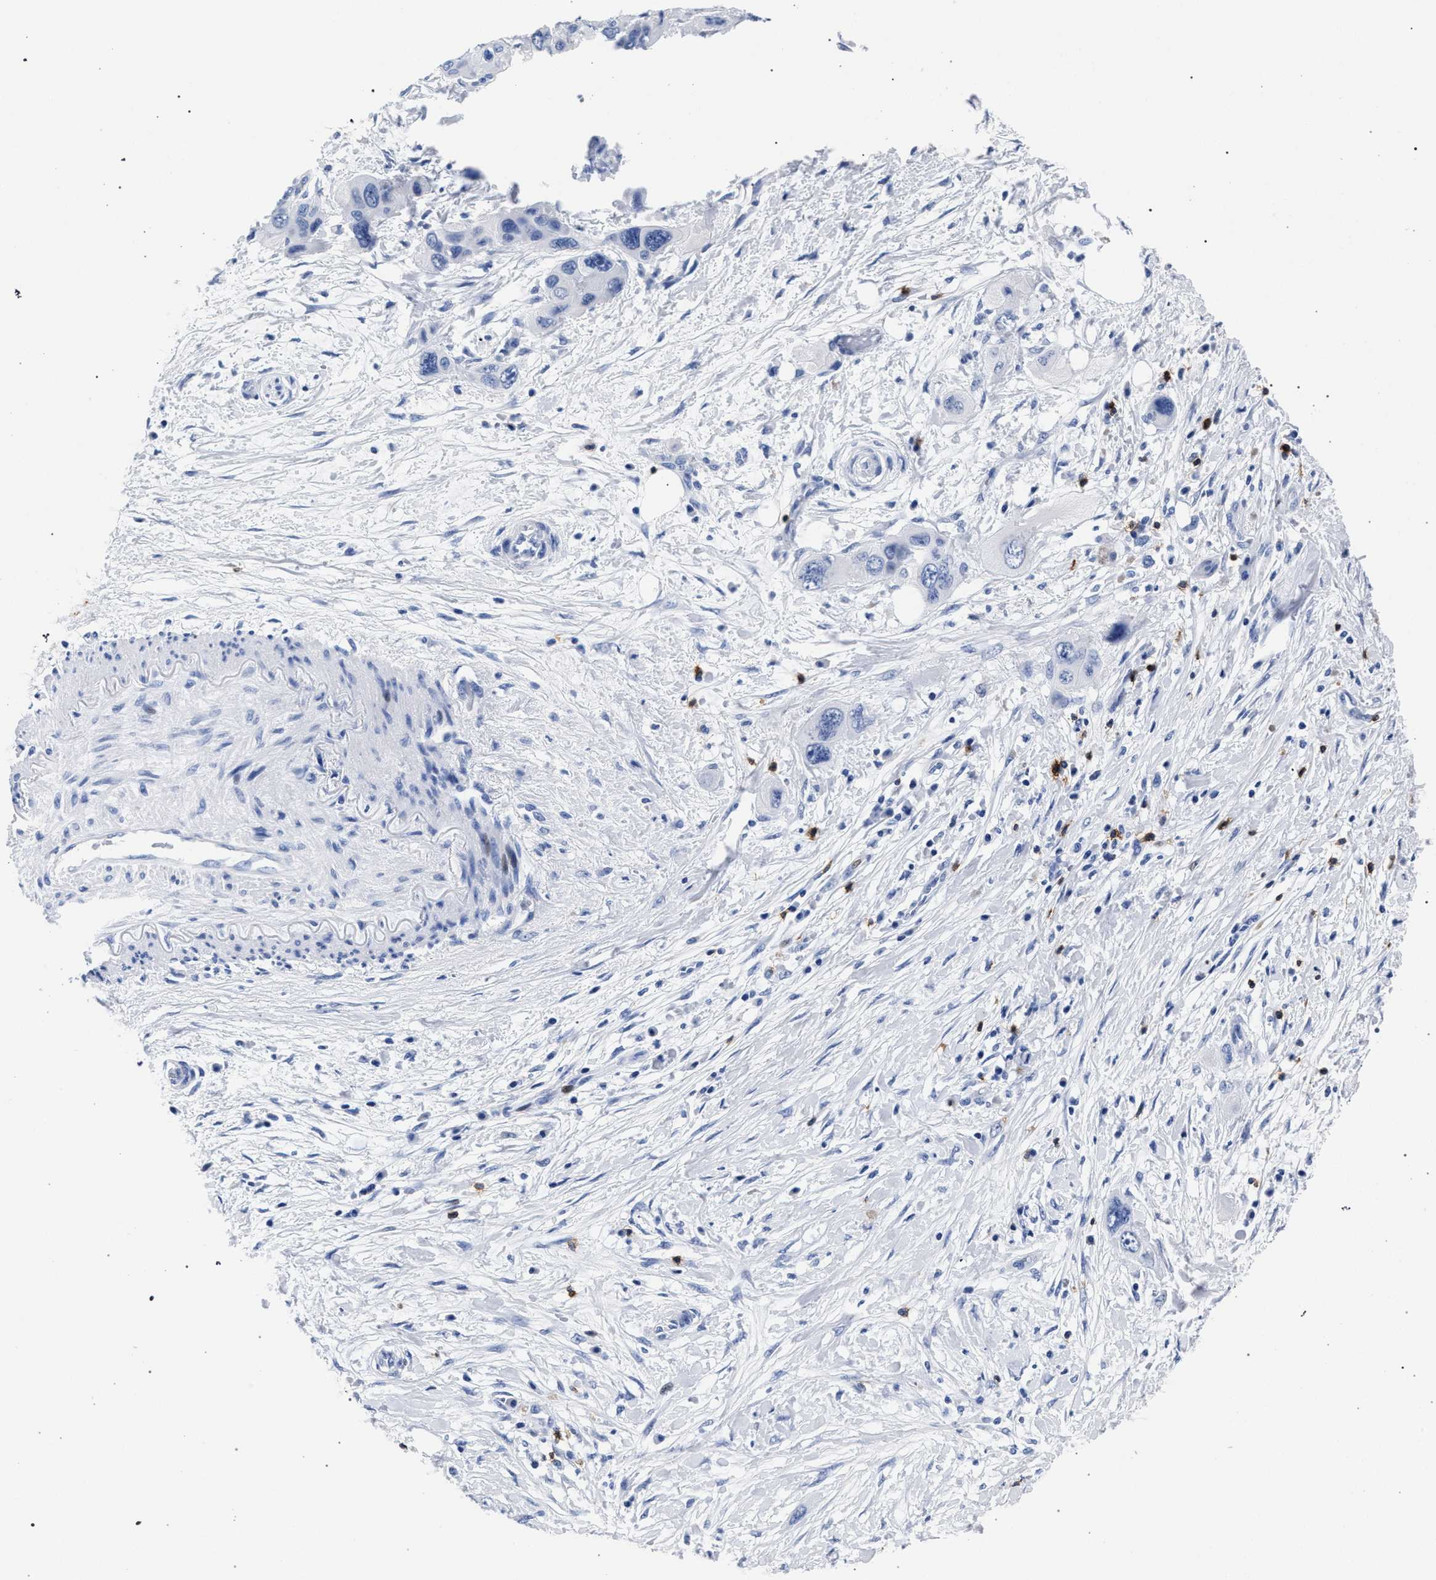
{"staining": {"intensity": "negative", "quantity": "none", "location": "none"}, "tissue": "pancreatic cancer", "cell_type": "Tumor cells", "image_type": "cancer", "snomed": [{"axis": "morphology", "description": "Adenocarcinoma, NOS"}, {"axis": "topography", "description": "Pancreas"}], "caption": "Immunohistochemical staining of pancreatic adenocarcinoma reveals no significant staining in tumor cells.", "gene": "KLRK1", "patient": {"sex": "male", "age": 73}}